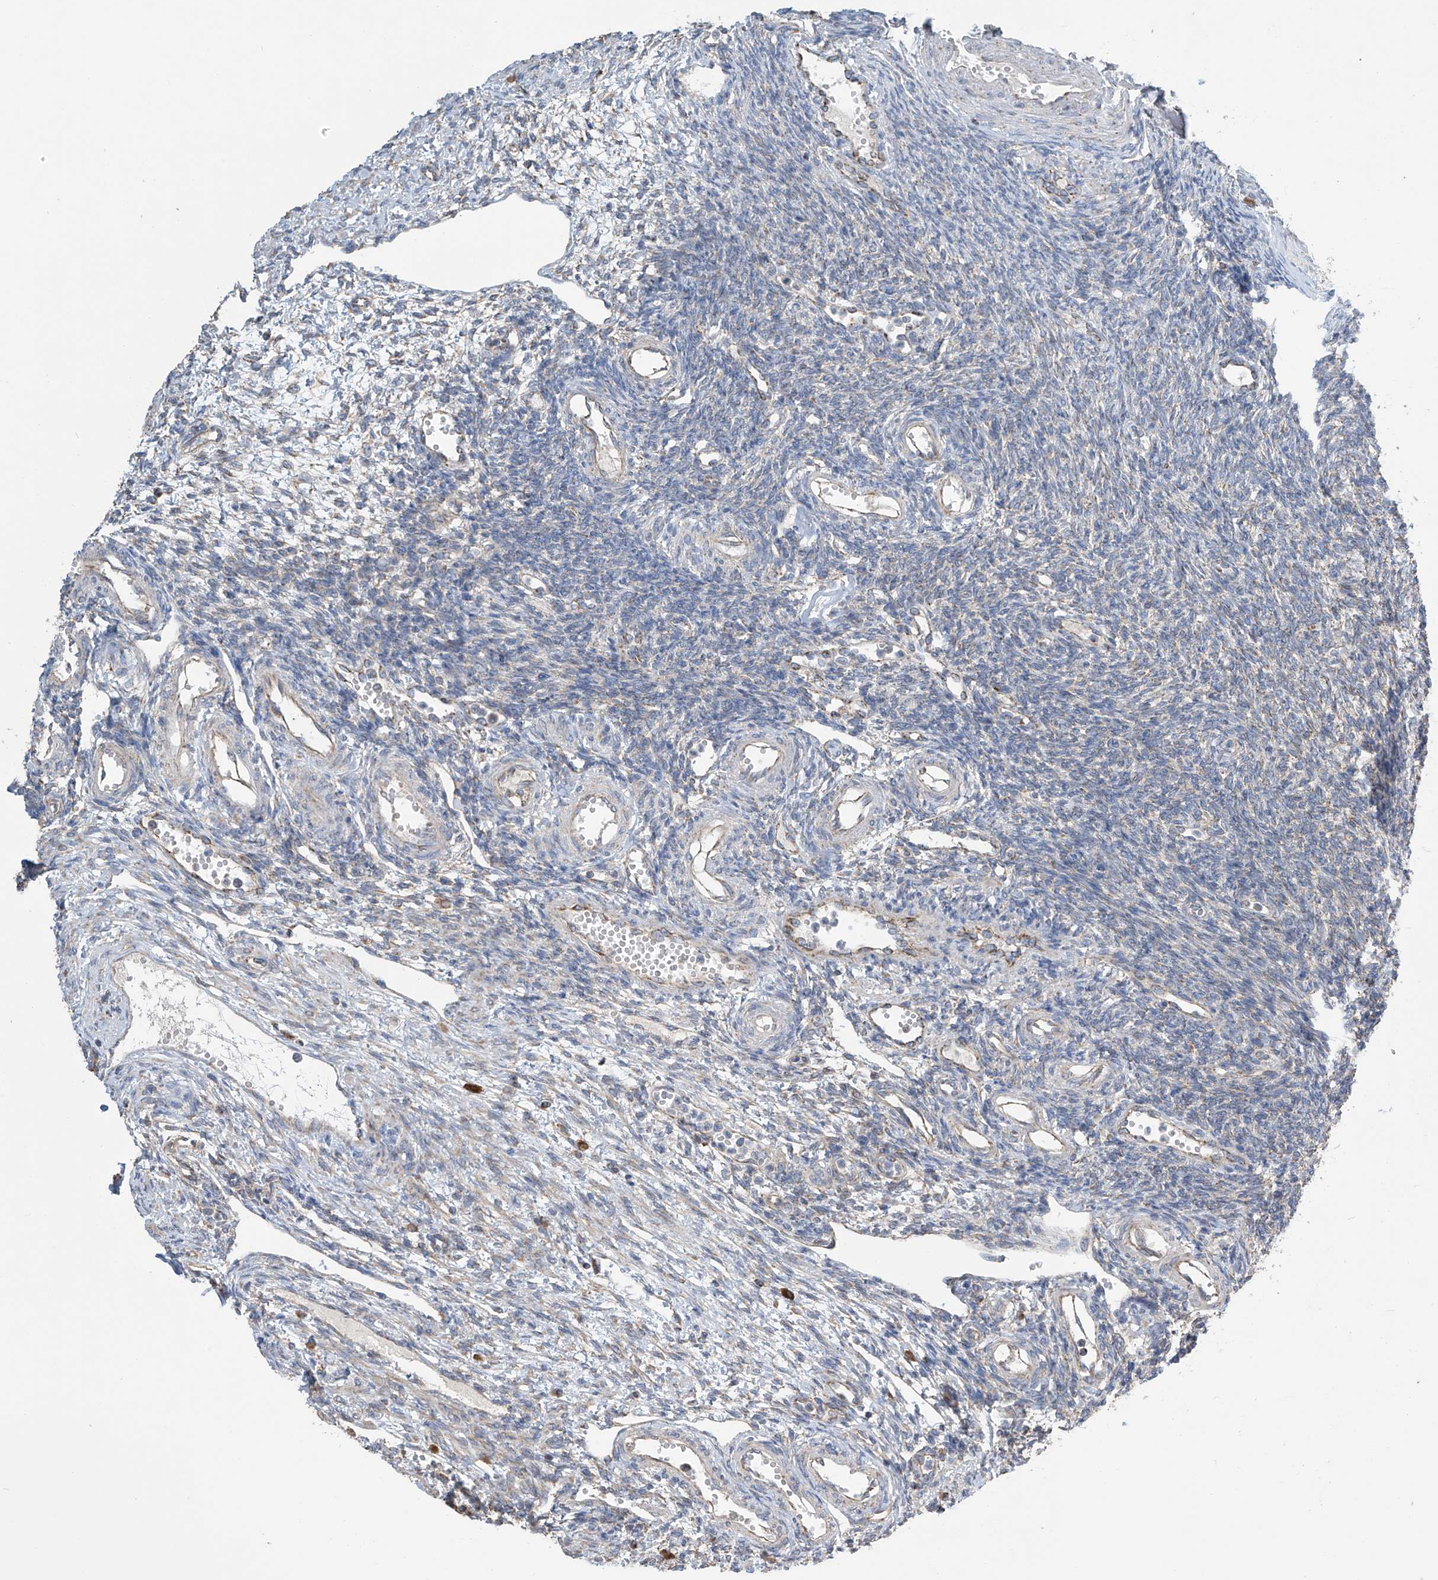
{"staining": {"intensity": "weak", "quantity": "<25%", "location": "cytoplasmic/membranous"}, "tissue": "ovary", "cell_type": "Ovarian stroma cells", "image_type": "normal", "snomed": [{"axis": "morphology", "description": "Normal tissue, NOS"}, {"axis": "morphology", "description": "Cyst, NOS"}, {"axis": "topography", "description": "Ovary"}], "caption": "A micrograph of ovary stained for a protein reveals no brown staining in ovarian stroma cells.", "gene": "PNPT1", "patient": {"sex": "female", "age": 33}}